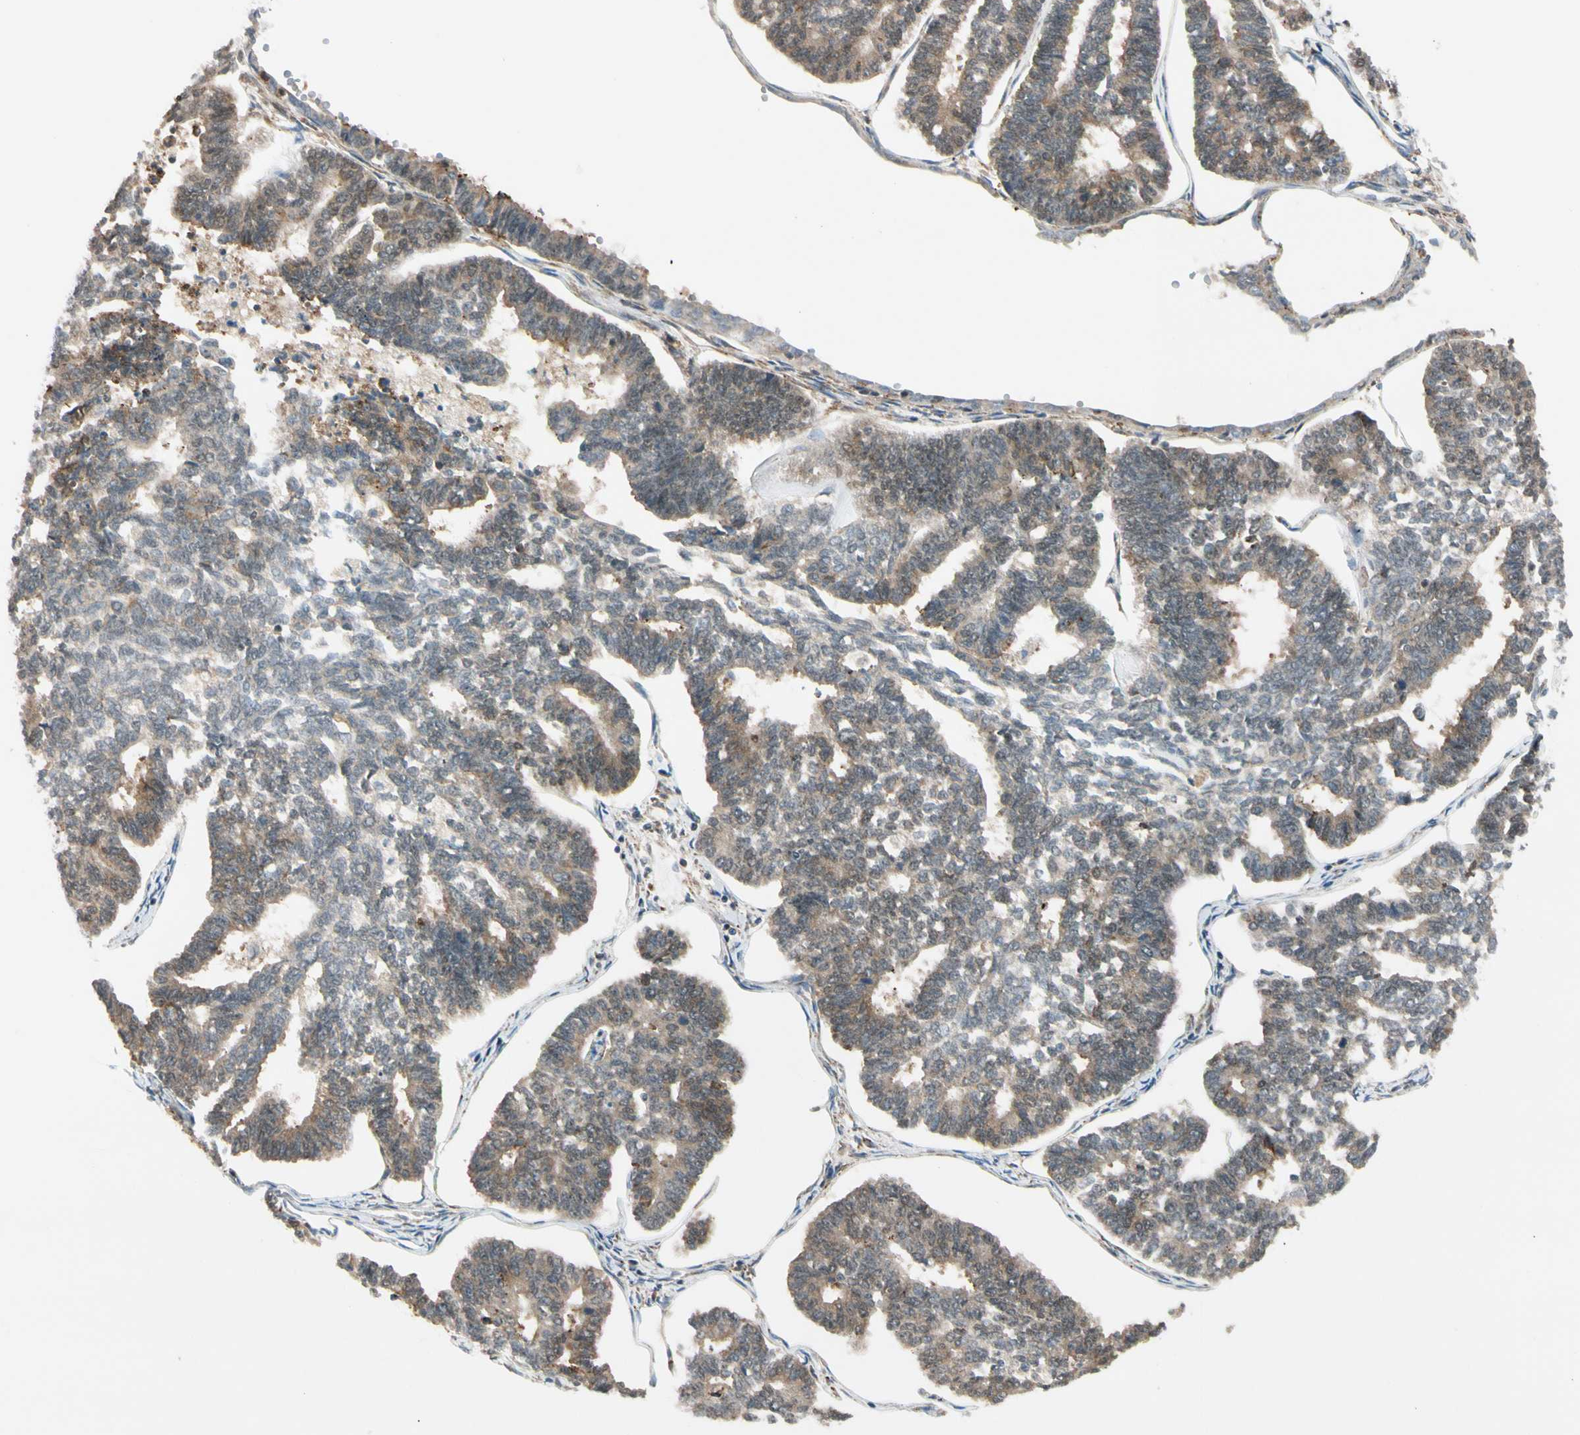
{"staining": {"intensity": "moderate", "quantity": "25%-75%", "location": "cytoplasmic/membranous"}, "tissue": "endometrial cancer", "cell_type": "Tumor cells", "image_type": "cancer", "snomed": [{"axis": "morphology", "description": "Adenocarcinoma, NOS"}, {"axis": "topography", "description": "Endometrium"}], "caption": "Protein expression analysis of human endometrial cancer reveals moderate cytoplasmic/membranous expression in approximately 25%-75% of tumor cells.", "gene": "DAXX", "patient": {"sex": "female", "age": 70}}